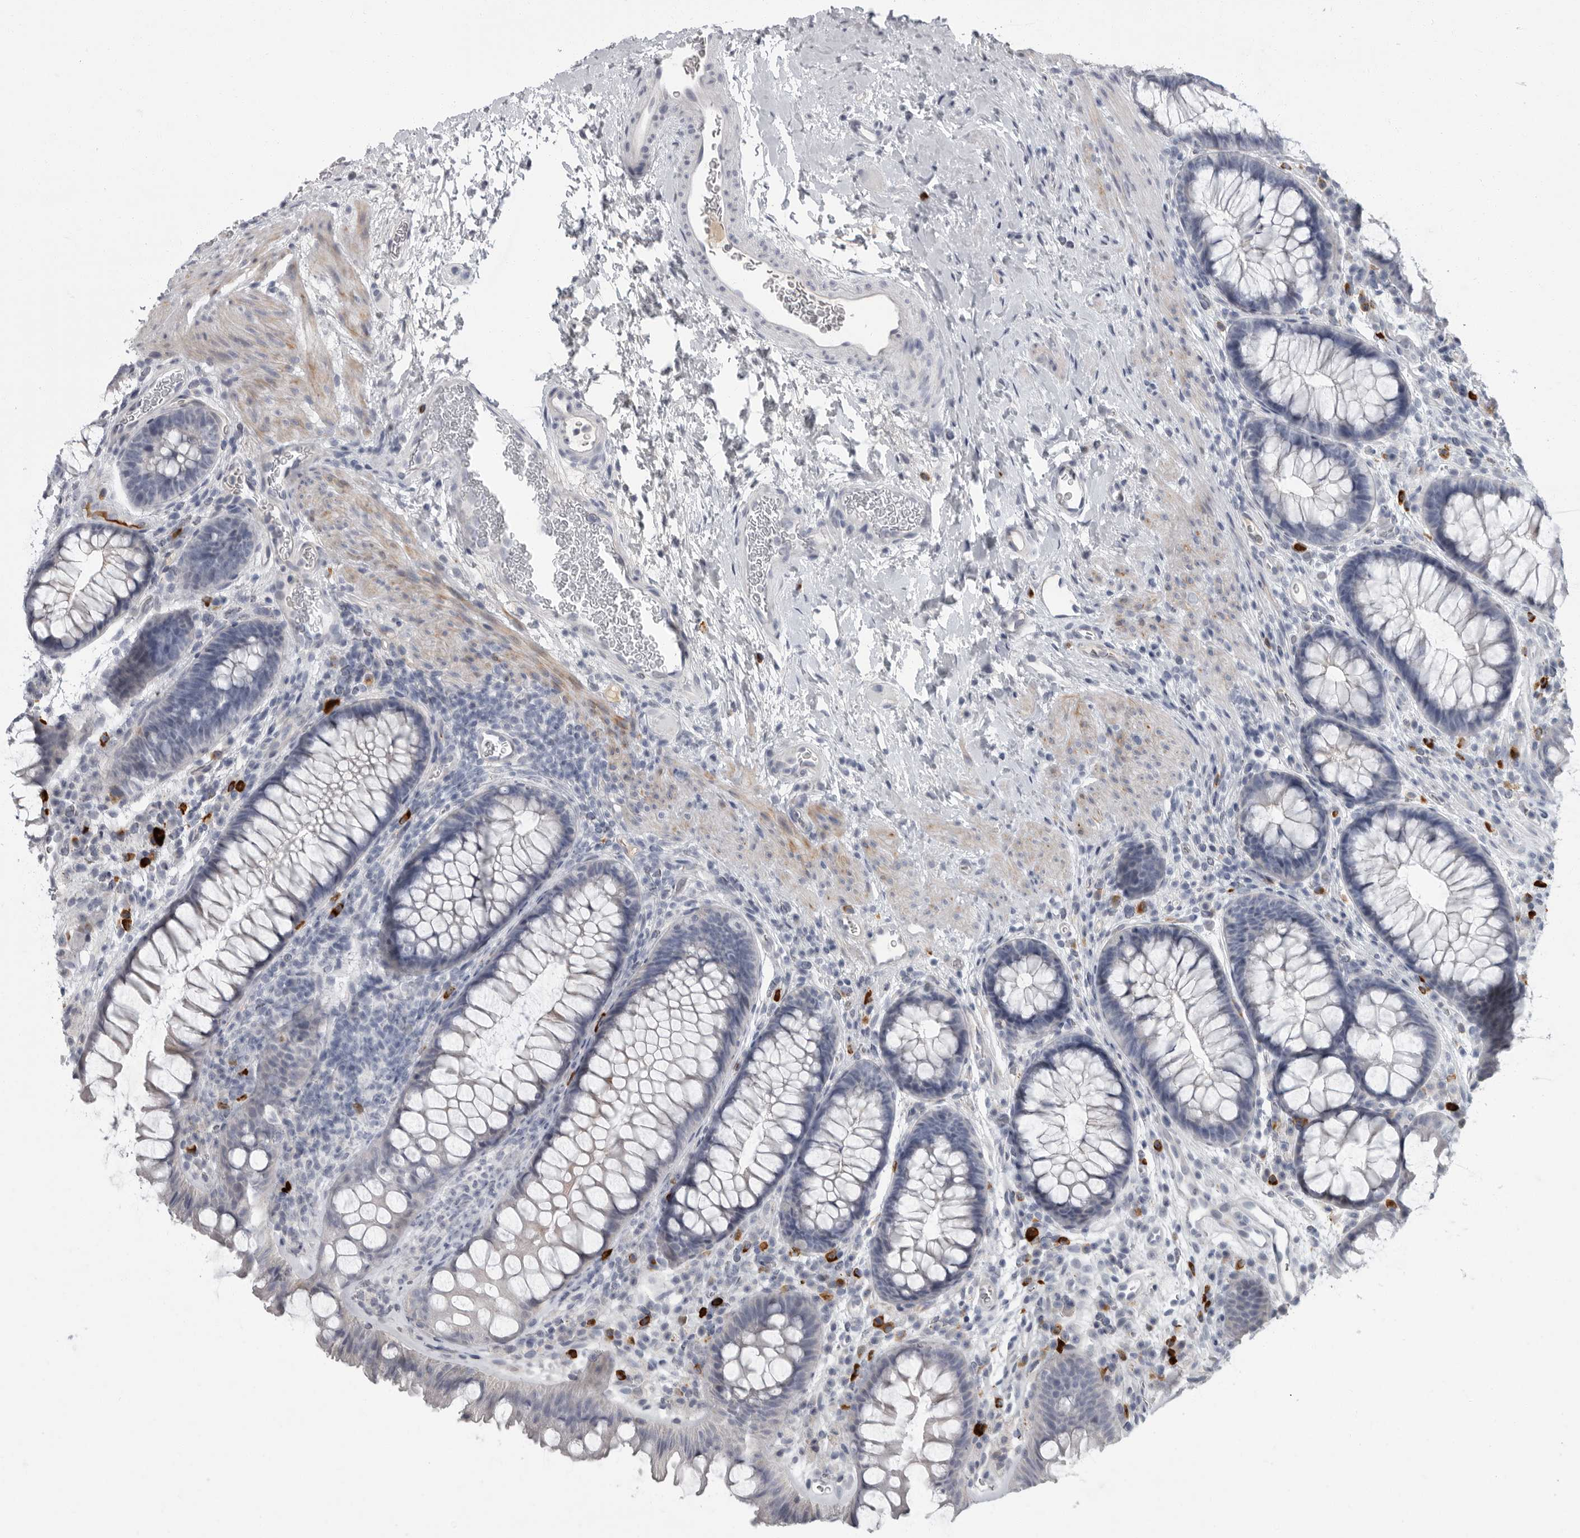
{"staining": {"intensity": "negative", "quantity": "none", "location": "none"}, "tissue": "colon", "cell_type": "Endothelial cells", "image_type": "normal", "snomed": [{"axis": "morphology", "description": "Normal tissue, NOS"}, {"axis": "topography", "description": "Colon"}], "caption": "This micrograph is of unremarkable colon stained with immunohistochemistry (IHC) to label a protein in brown with the nuclei are counter-stained blue. There is no positivity in endothelial cells. The staining was performed using DAB to visualize the protein expression in brown, while the nuclei were stained in blue with hematoxylin (Magnification: 20x).", "gene": "SLC25A39", "patient": {"sex": "female", "age": 62}}